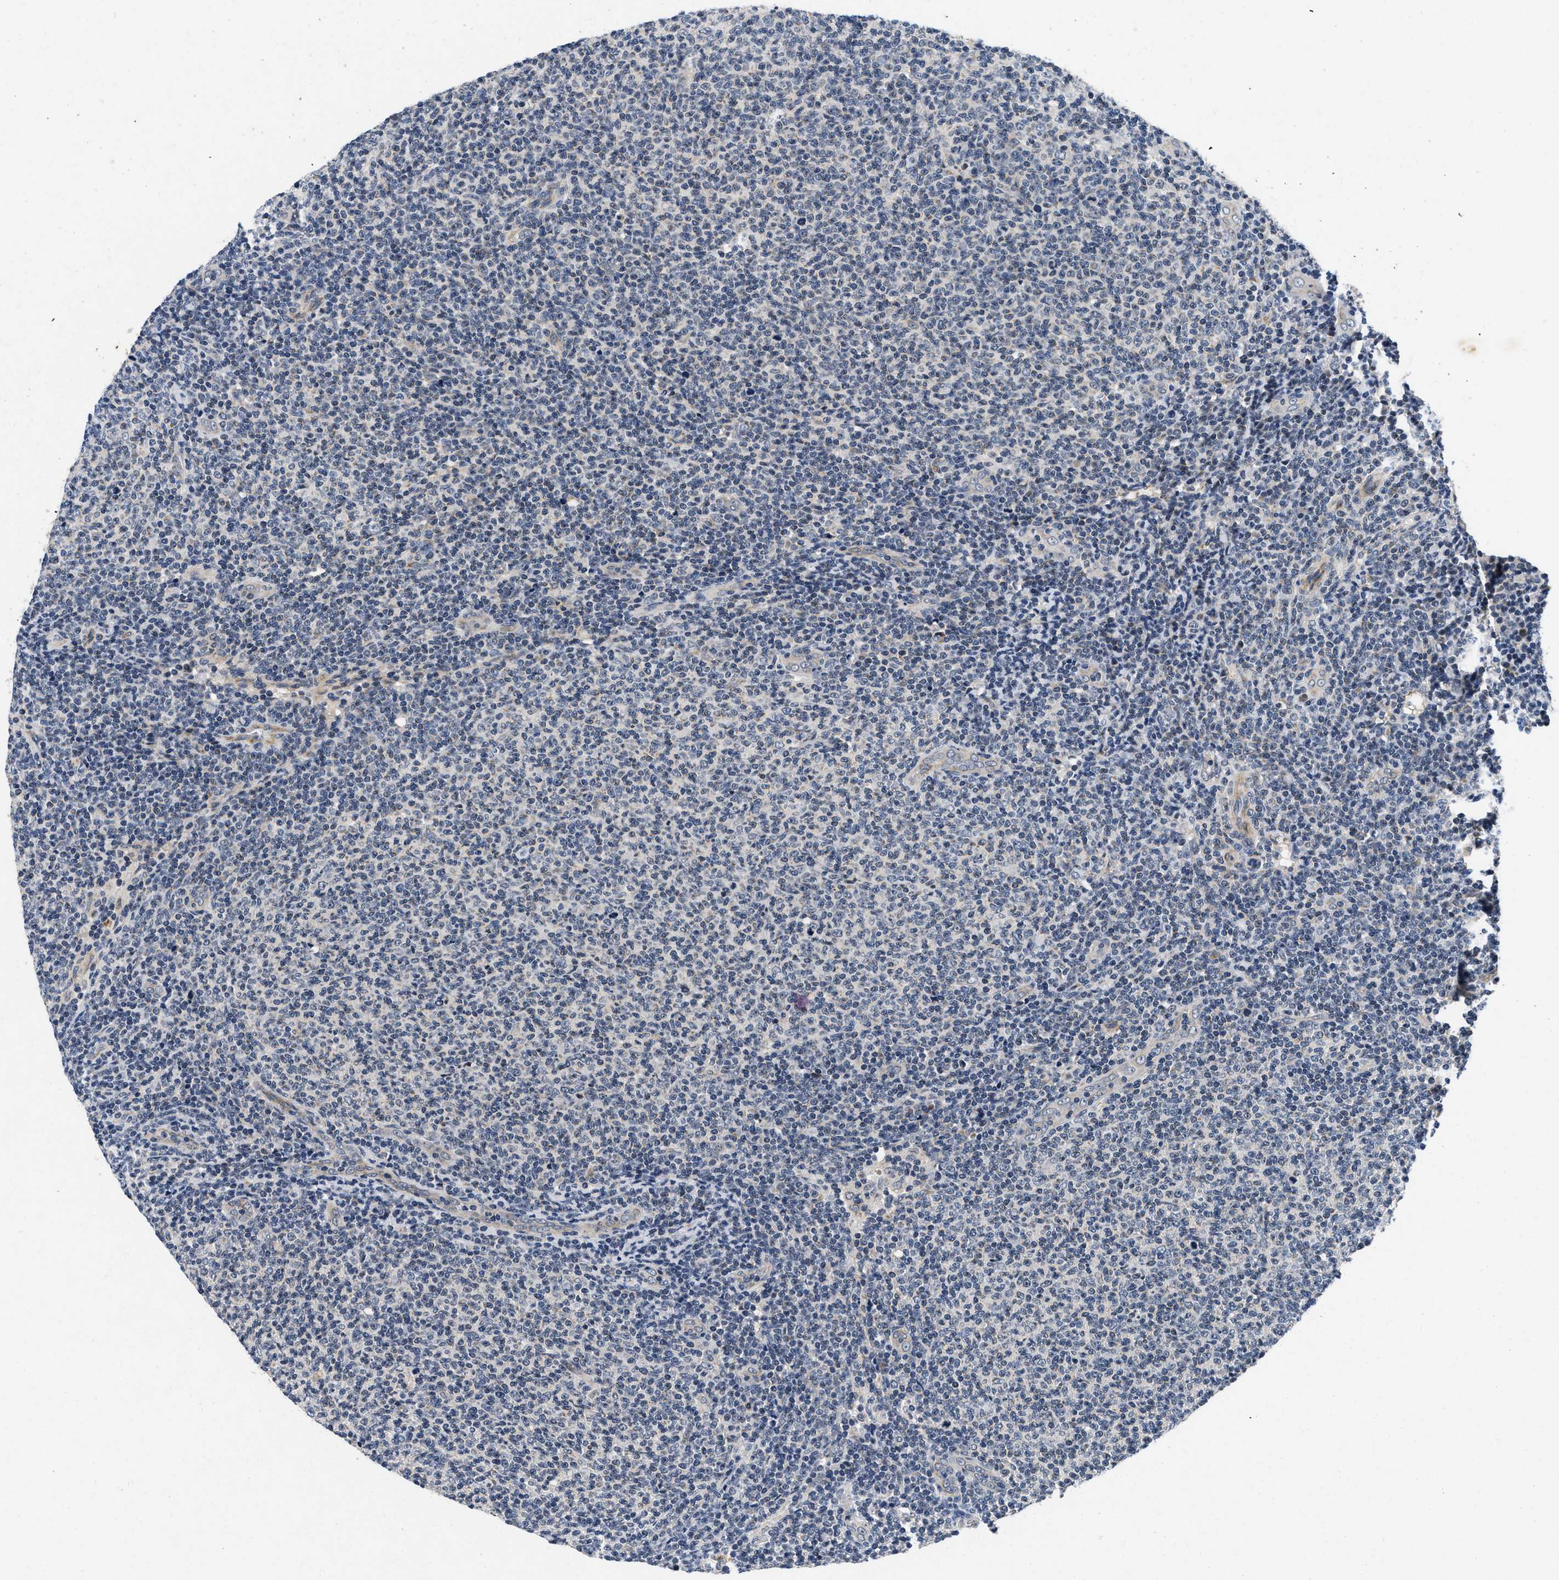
{"staining": {"intensity": "negative", "quantity": "none", "location": "none"}, "tissue": "lymphoma", "cell_type": "Tumor cells", "image_type": "cancer", "snomed": [{"axis": "morphology", "description": "Malignant lymphoma, non-Hodgkin's type, Low grade"}, {"axis": "topography", "description": "Lymph node"}], "caption": "DAB immunohistochemical staining of lymphoma reveals no significant positivity in tumor cells.", "gene": "PDP1", "patient": {"sex": "male", "age": 66}}